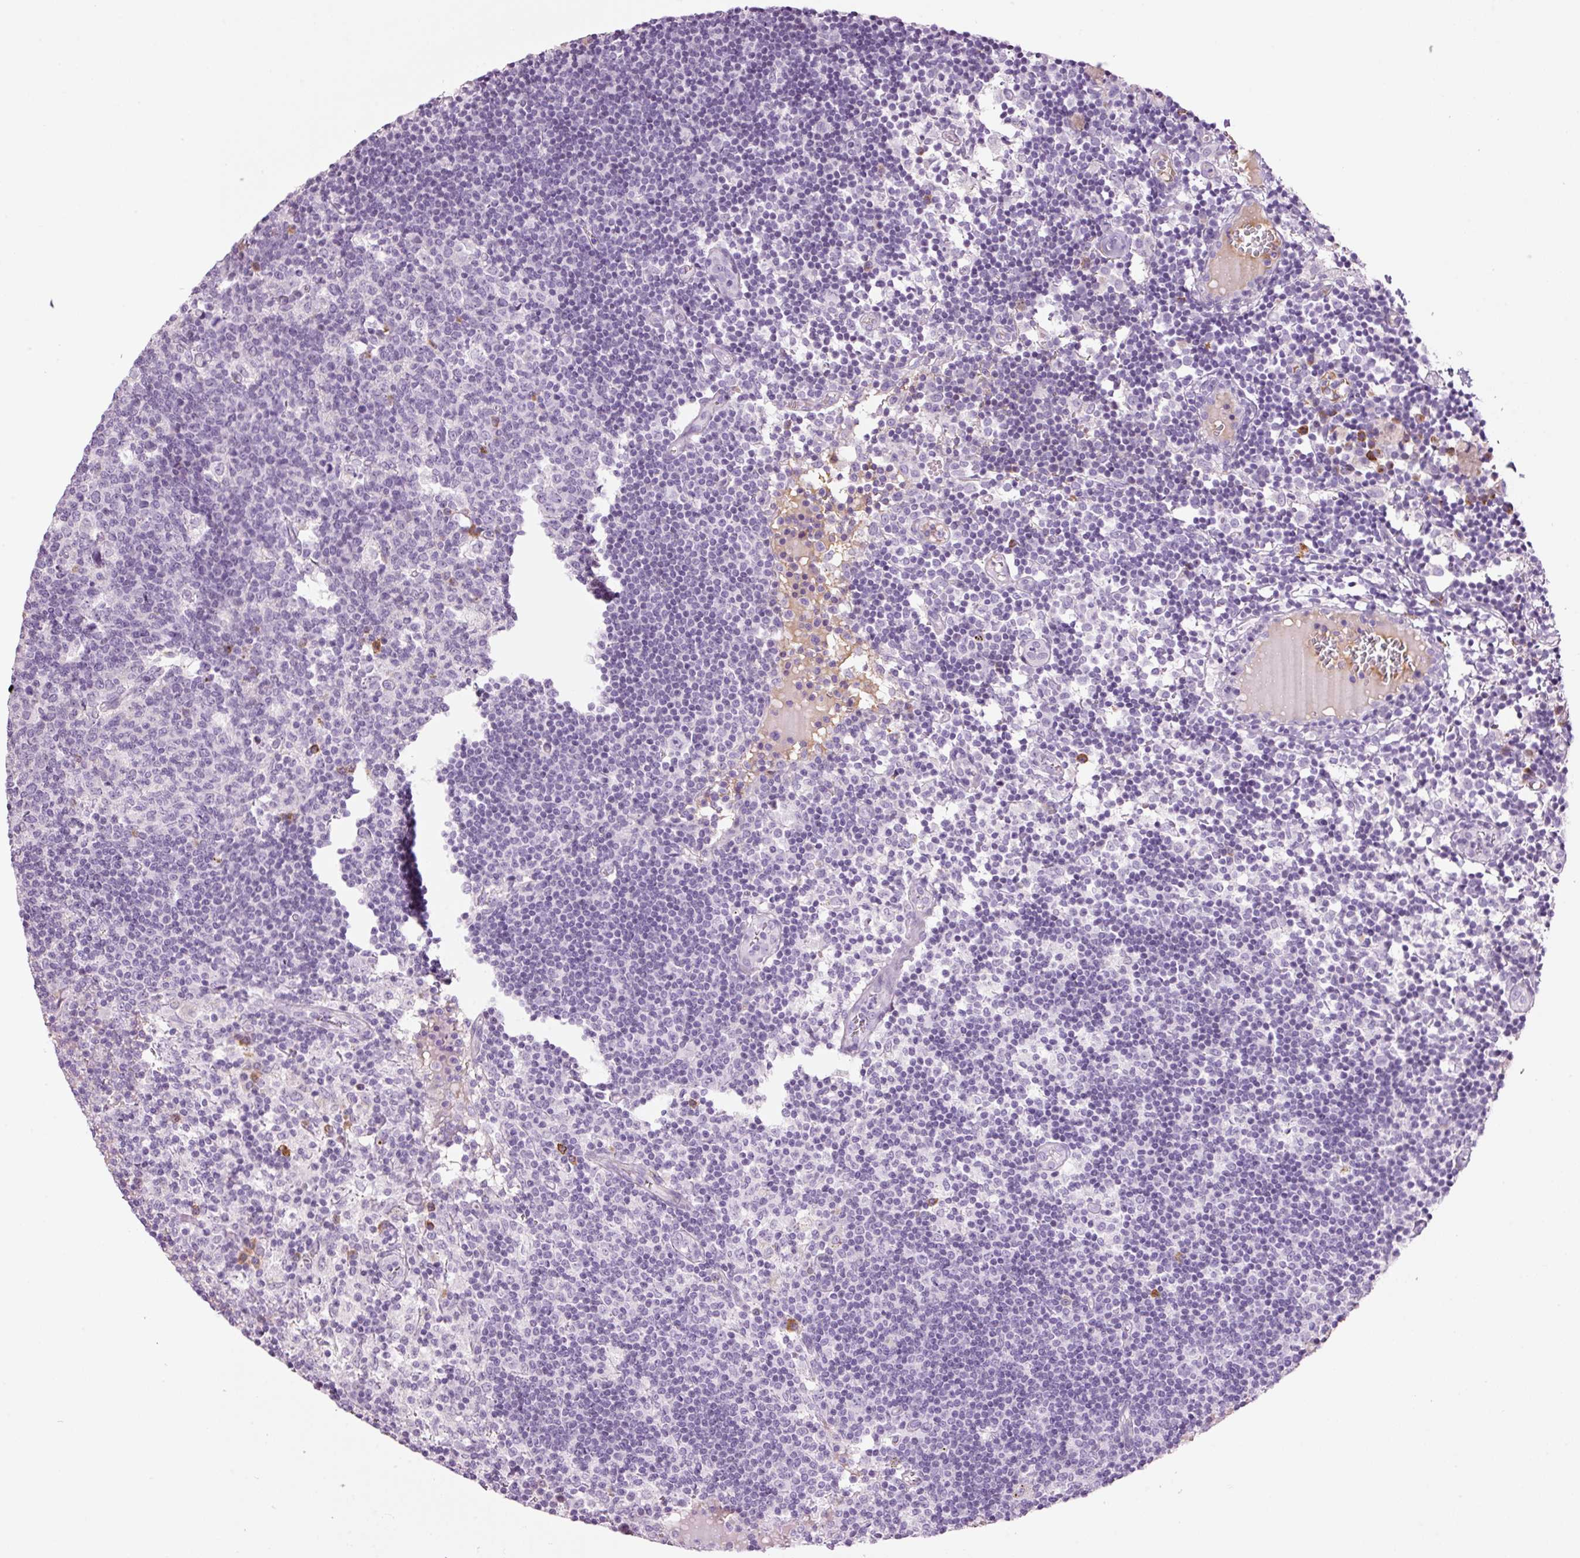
{"staining": {"intensity": "negative", "quantity": "none", "location": "none"}, "tissue": "lymph node", "cell_type": "Germinal center cells", "image_type": "normal", "snomed": [{"axis": "morphology", "description": "Normal tissue, NOS"}, {"axis": "topography", "description": "Lymph node"}], "caption": "This is an immunohistochemistry micrograph of unremarkable human lymph node. There is no positivity in germinal center cells.", "gene": "KLF1", "patient": {"sex": "female", "age": 45}}